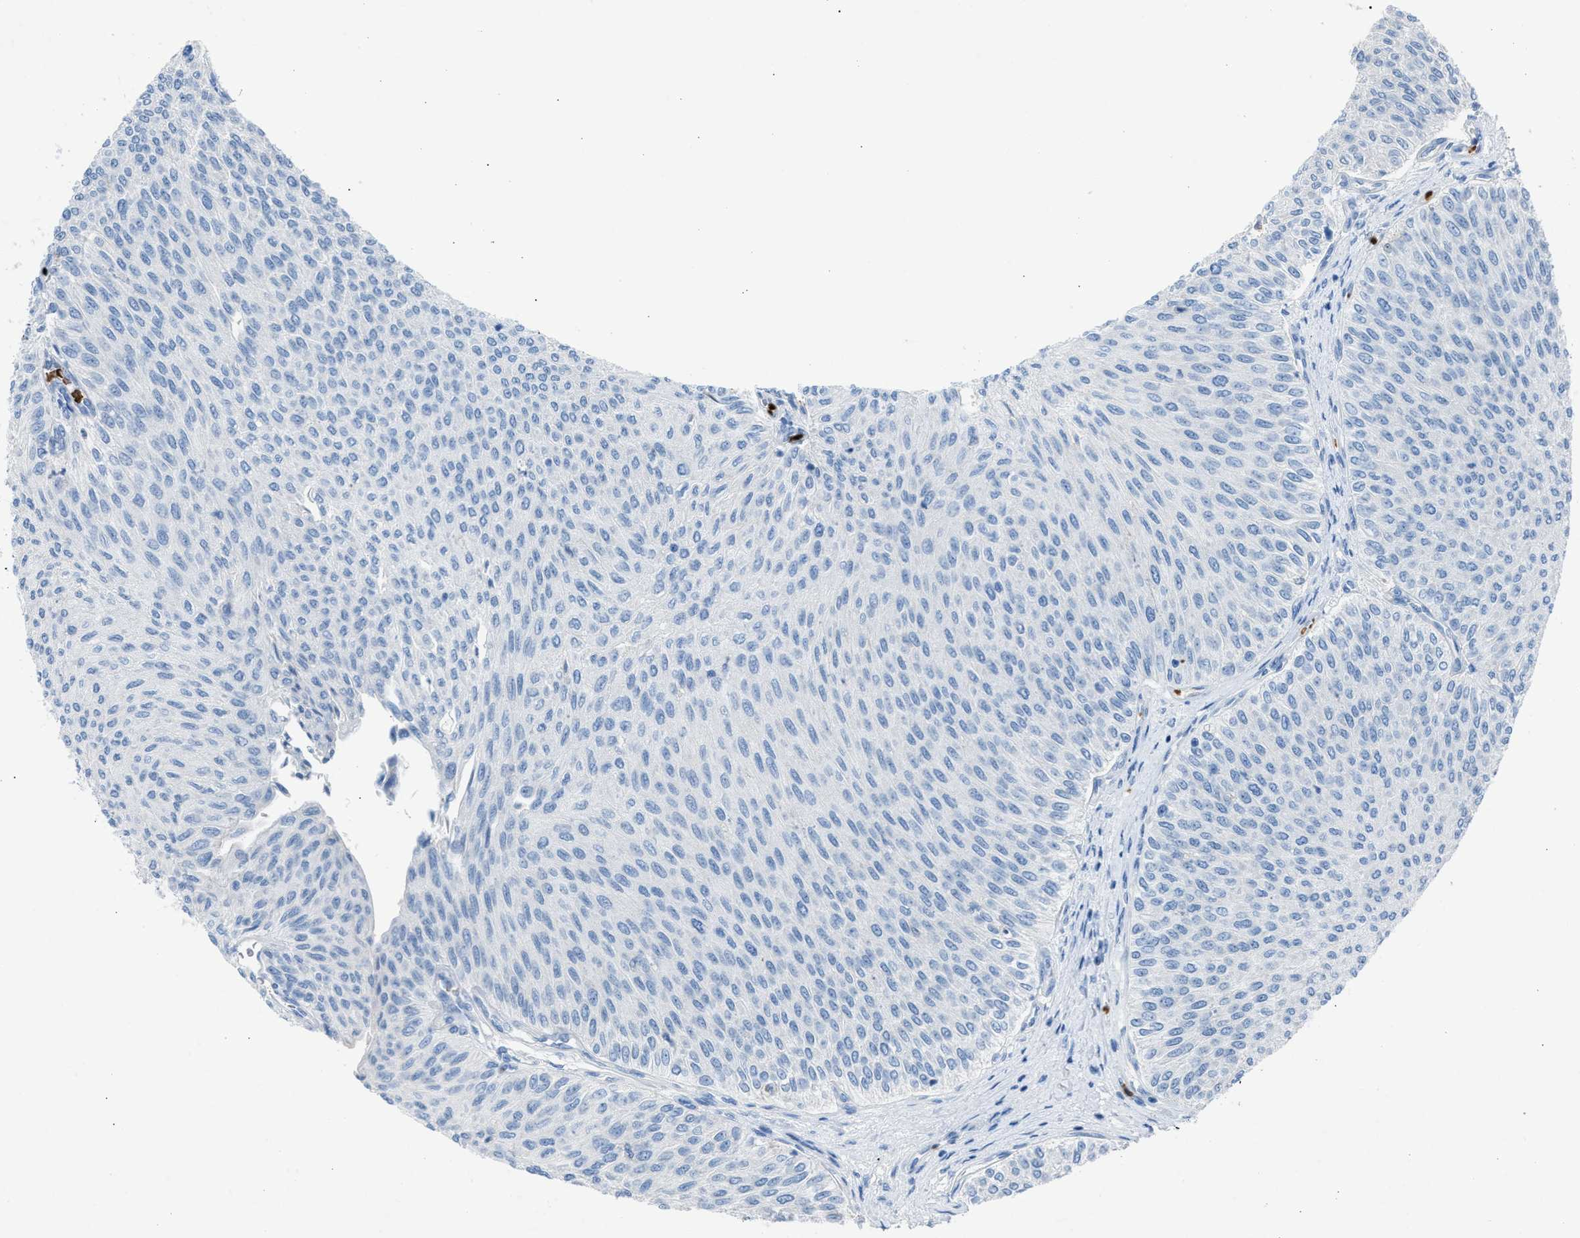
{"staining": {"intensity": "negative", "quantity": "none", "location": "none"}, "tissue": "urothelial cancer", "cell_type": "Tumor cells", "image_type": "cancer", "snomed": [{"axis": "morphology", "description": "Urothelial carcinoma, Low grade"}, {"axis": "topography", "description": "Urinary bladder"}], "caption": "This is a photomicrograph of immunohistochemistry (IHC) staining of urothelial carcinoma (low-grade), which shows no expression in tumor cells.", "gene": "CFAP77", "patient": {"sex": "male", "age": 78}}